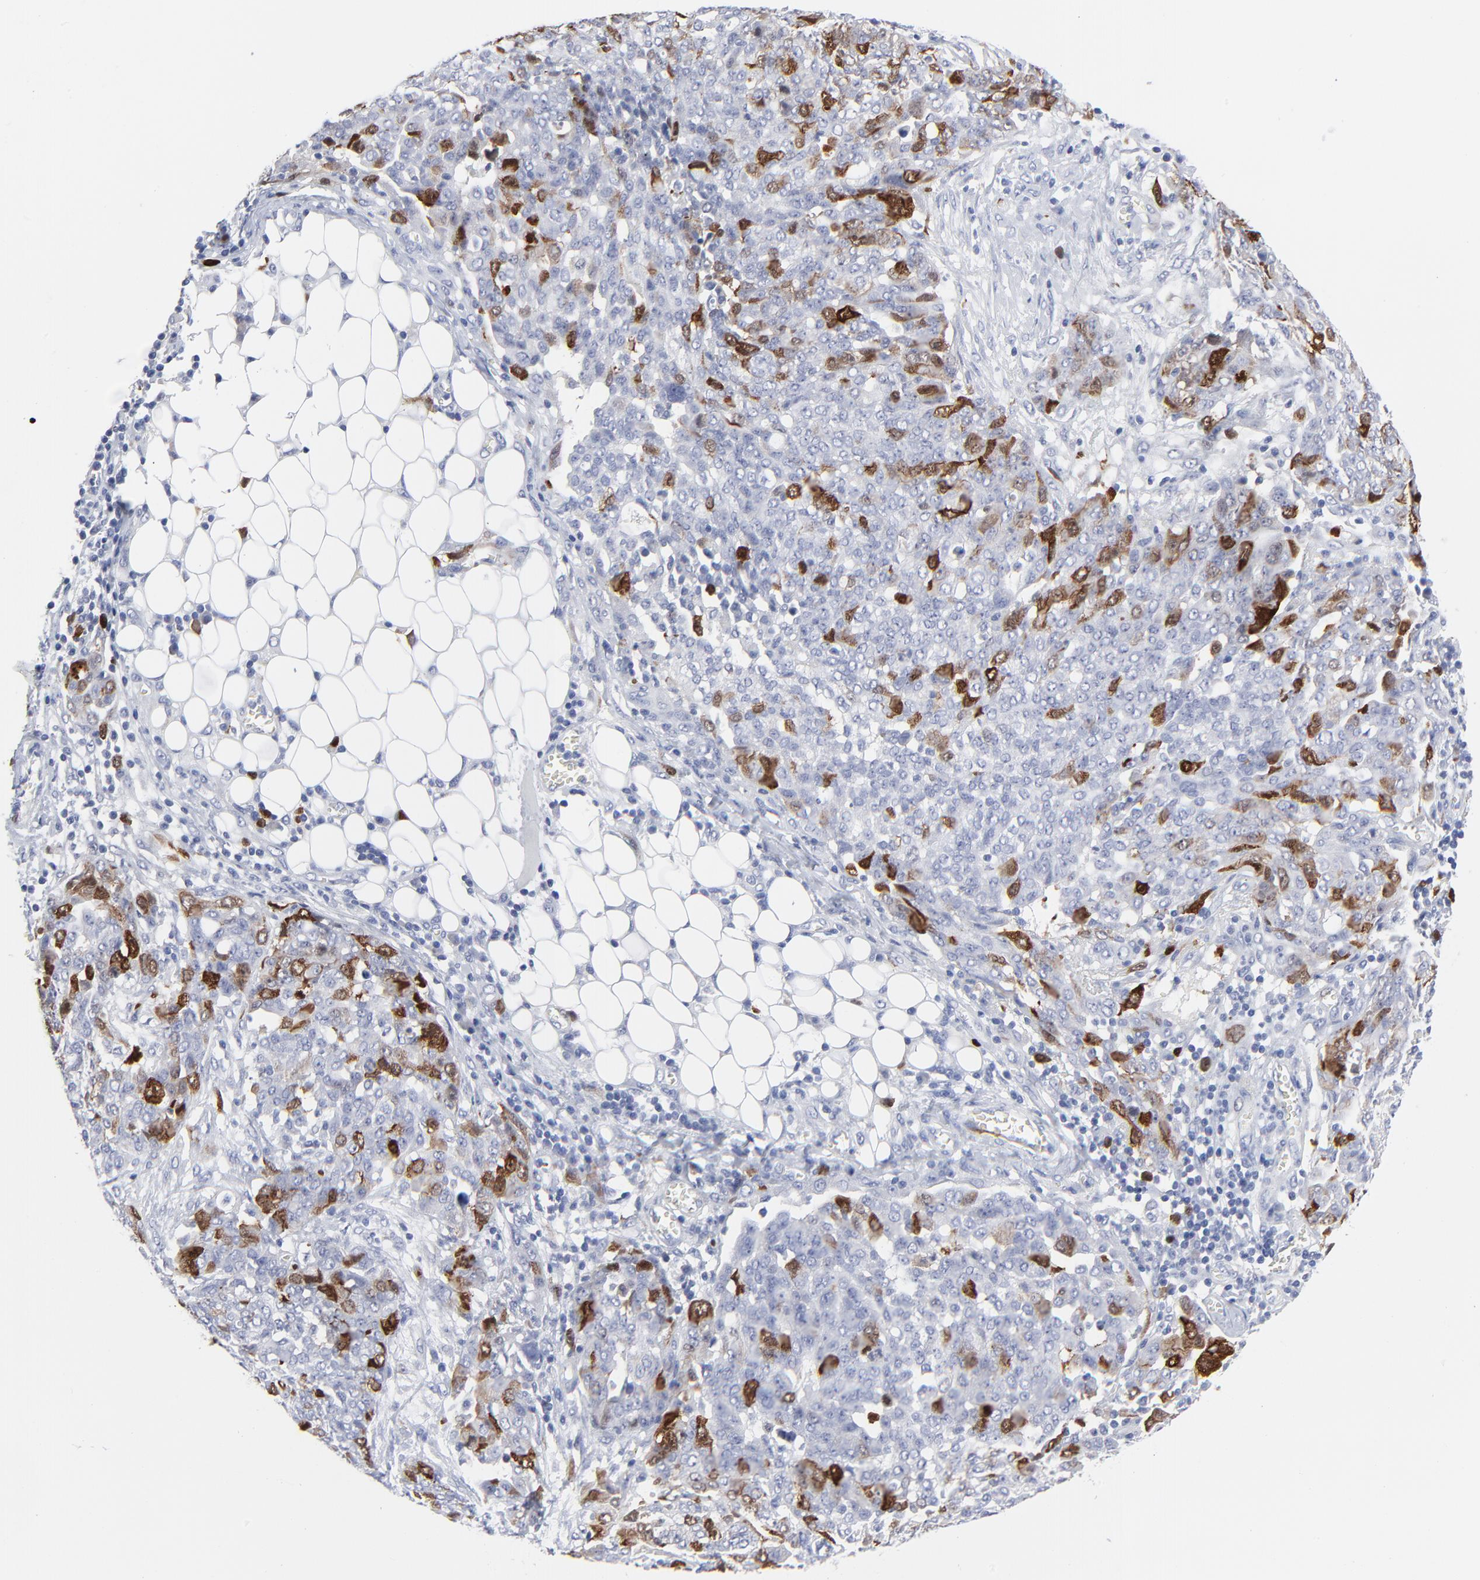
{"staining": {"intensity": "strong", "quantity": "<25%", "location": "cytoplasmic/membranous,nuclear"}, "tissue": "ovarian cancer", "cell_type": "Tumor cells", "image_type": "cancer", "snomed": [{"axis": "morphology", "description": "Cystadenocarcinoma, serous, NOS"}, {"axis": "topography", "description": "Soft tissue"}, {"axis": "topography", "description": "Ovary"}], "caption": "DAB immunohistochemical staining of human serous cystadenocarcinoma (ovarian) reveals strong cytoplasmic/membranous and nuclear protein expression in approximately <25% of tumor cells. Nuclei are stained in blue.", "gene": "CDK1", "patient": {"sex": "female", "age": 57}}